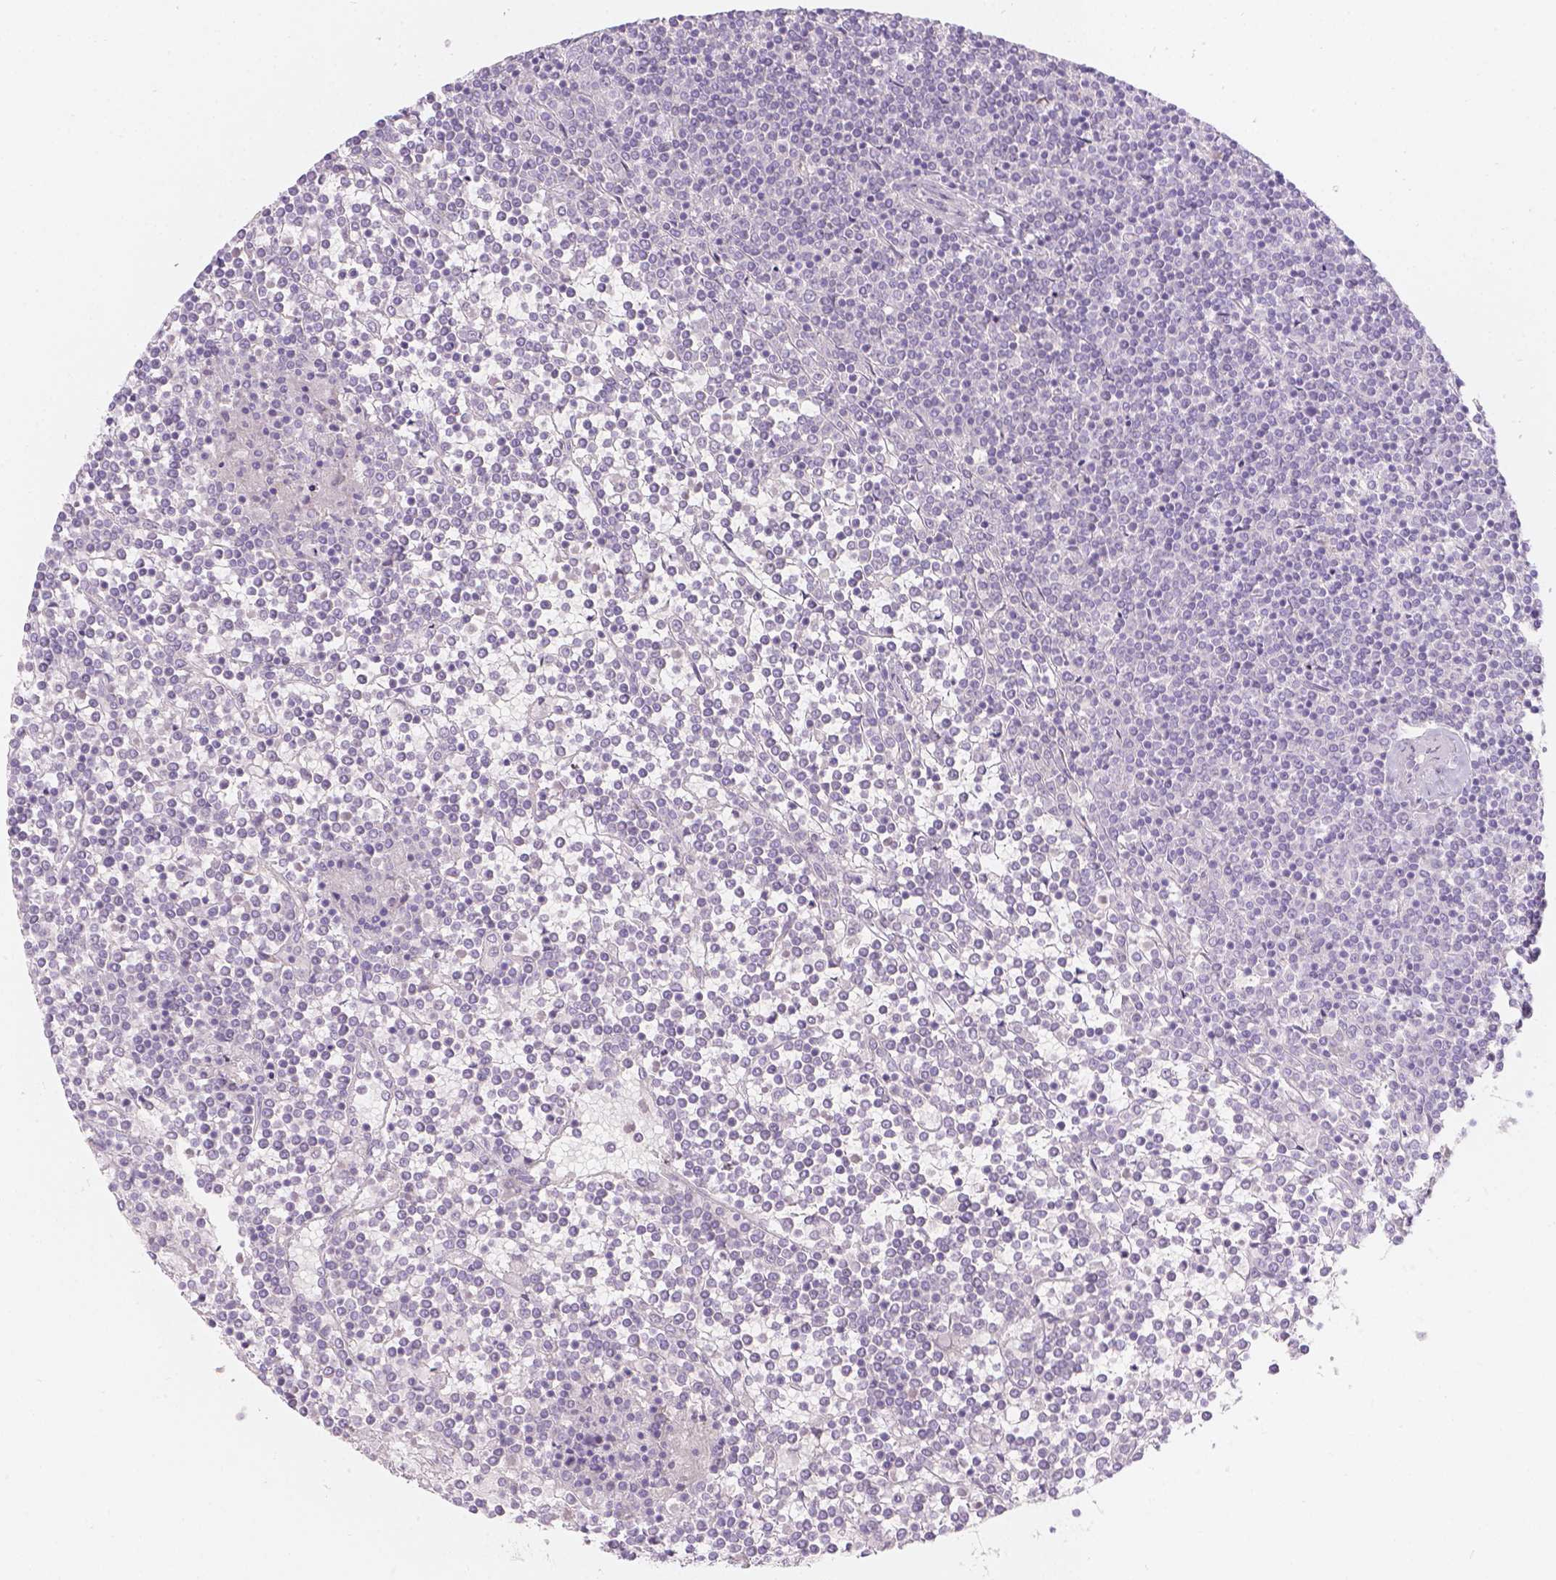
{"staining": {"intensity": "negative", "quantity": "none", "location": "none"}, "tissue": "lymphoma", "cell_type": "Tumor cells", "image_type": "cancer", "snomed": [{"axis": "morphology", "description": "Malignant lymphoma, non-Hodgkin's type, Low grade"}, {"axis": "topography", "description": "Spleen"}], "caption": "Immunohistochemistry (IHC) of human lymphoma reveals no expression in tumor cells.", "gene": "HTN3", "patient": {"sex": "female", "age": 19}}